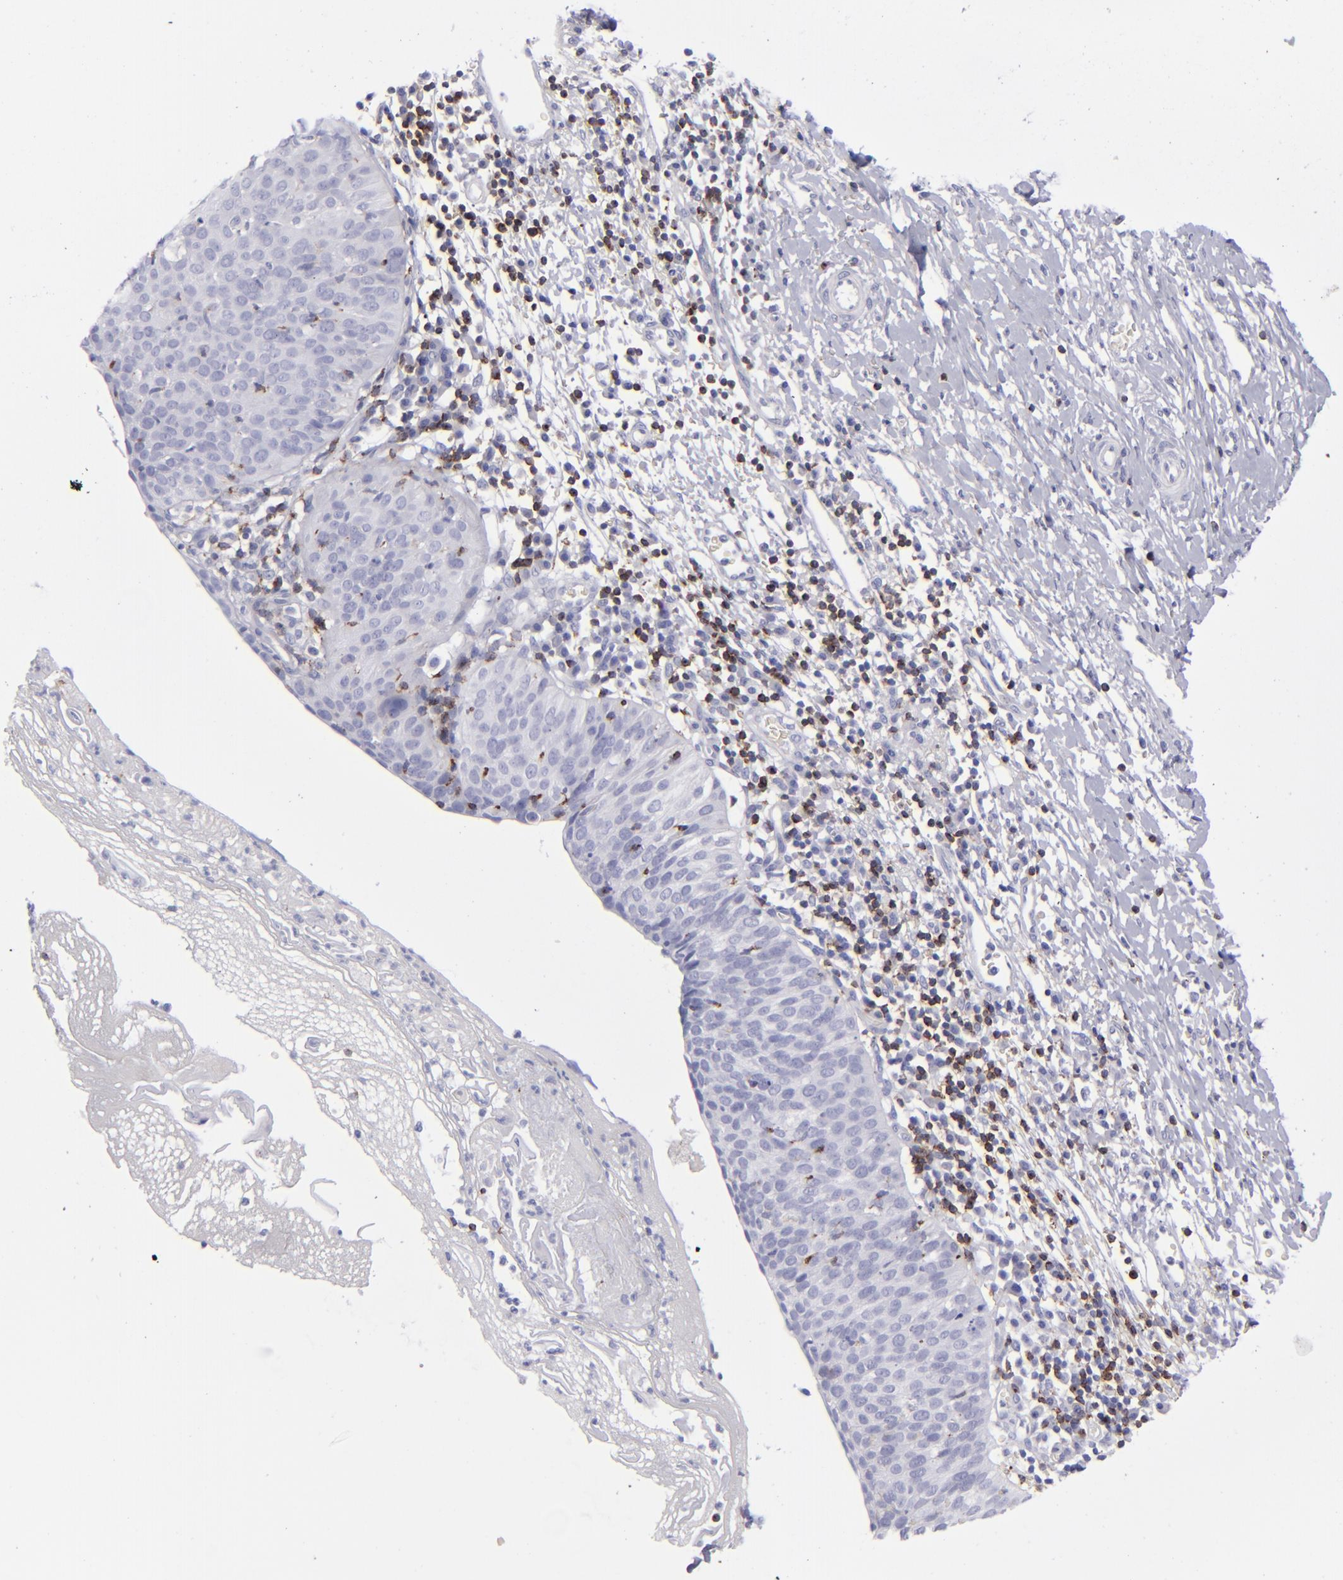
{"staining": {"intensity": "negative", "quantity": "none", "location": "none"}, "tissue": "cervical cancer", "cell_type": "Tumor cells", "image_type": "cancer", "snomed": [{"axis": "morphology", "description": "Normal tissue, NOS"}, {"axis": "morphology", "description": "Squamous cell carcinoma, NOS"}, {"axis": "topography", "description": "Cervix"}], "caption": "A histopathology image of cervical cancer stained for a protein displays no brown staining in tumor cells.", "gene": "CD2", "patient": {"sex": "female", "age": 39}}